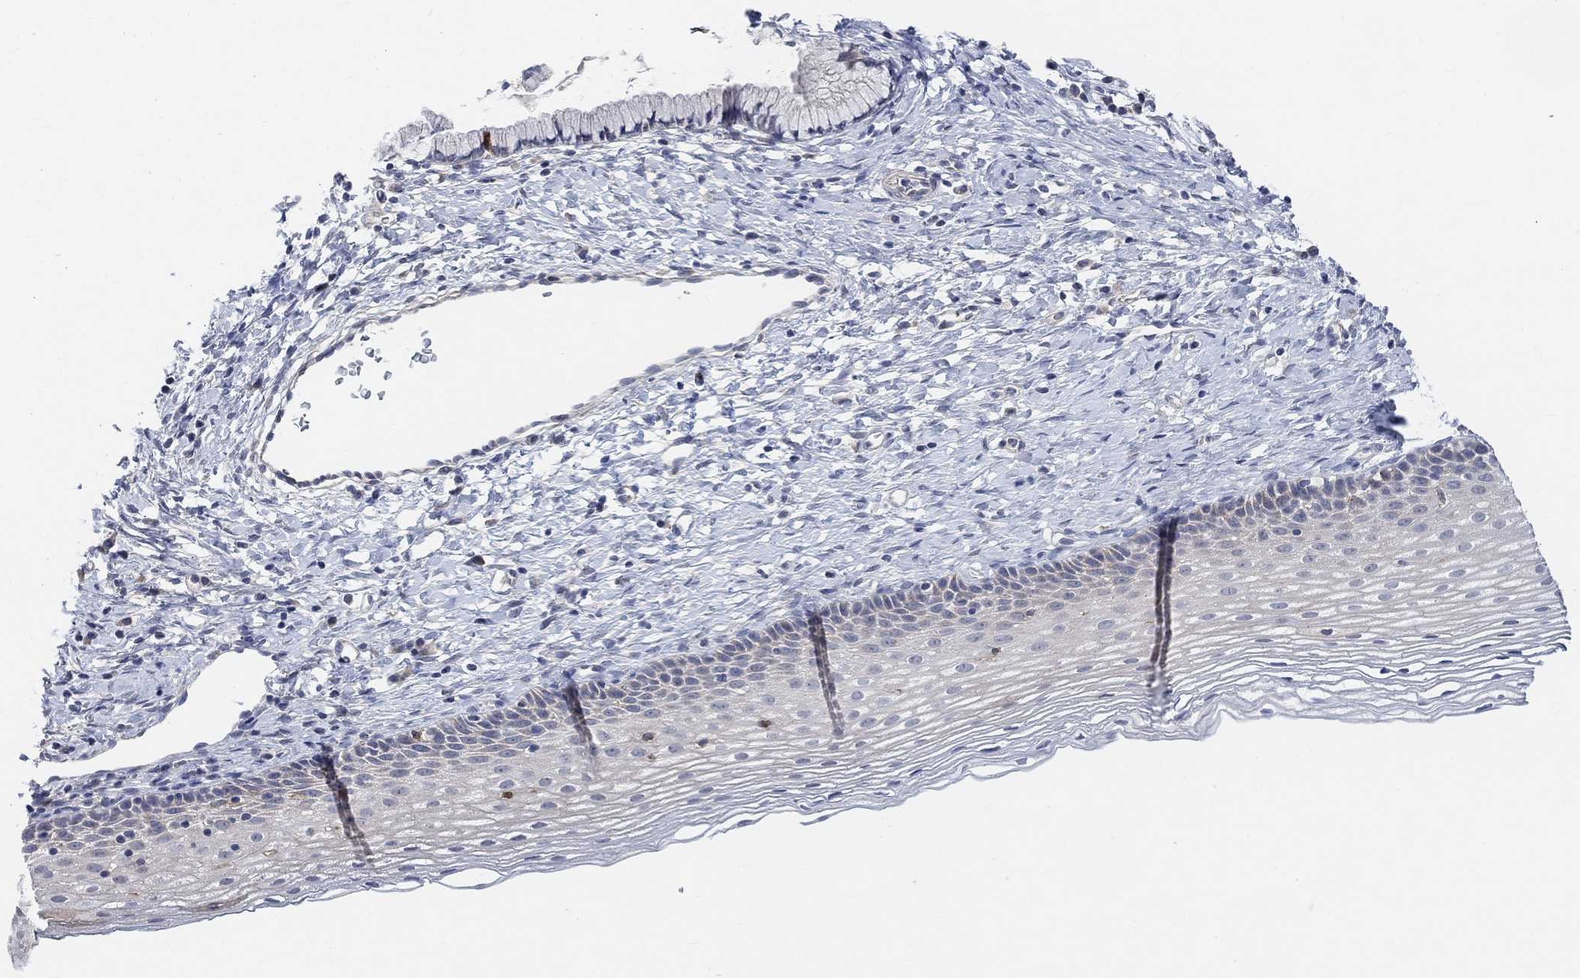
{"staining": {"intensity": "negative", "quantity": "none", "location": "none"}, "tissue": "cervix", "cell_type": "Glandular cells", "image_type": "normal", "snomed": [{"axis": "morphology", "description": "Normal tissue, NOS"}, {"axis": "topography", "description": "Cervix"}], "caption": "DAB immunohistochemical staining of benign human cervix shows no significant staining in glandular cells.", "gene": "HCRTR1", "patient": {"sex": "female", "age": 39}}